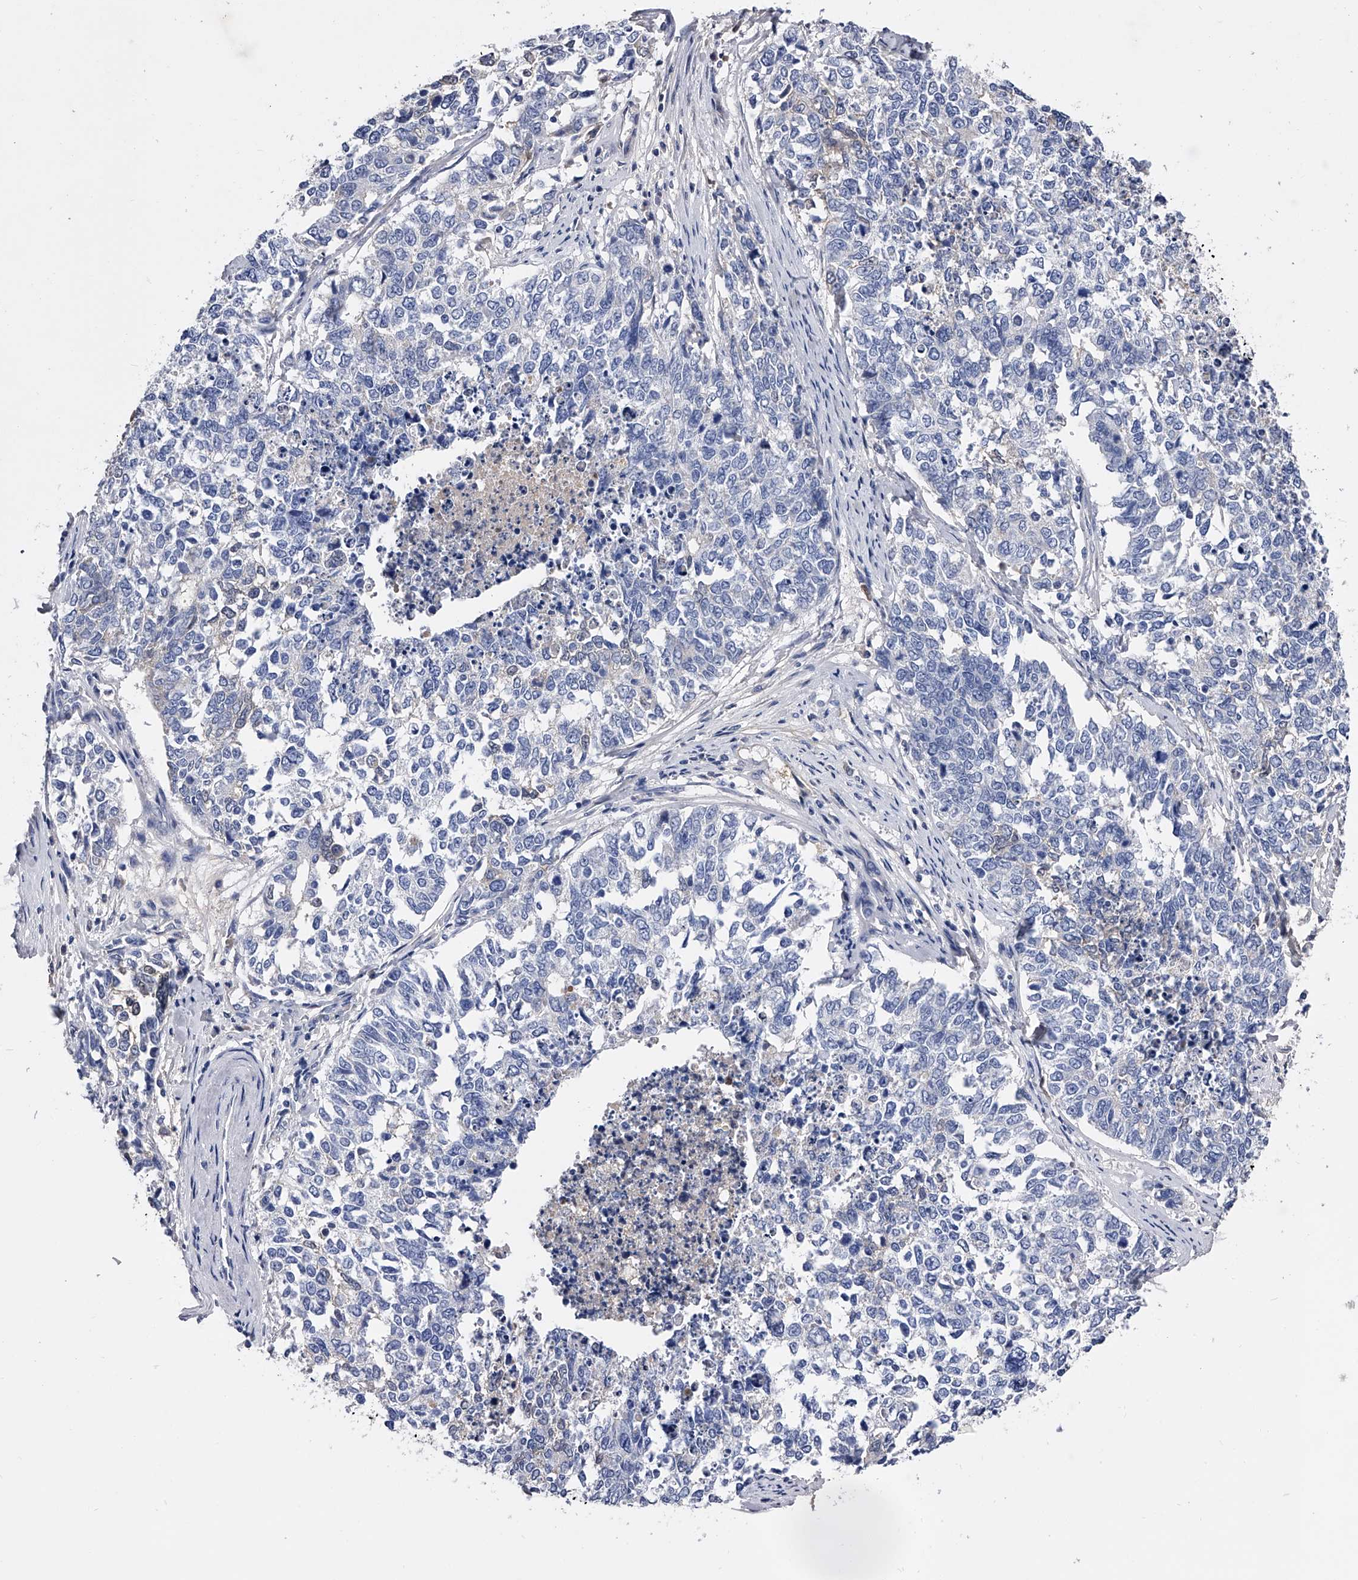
{"staining": {"intensity": "negative", "quantity": "none", "location": "none"}, "tissue": "cervical cancer", "cell_type": "Tumor cells", "image_type": "cancer", "snomed": [{"axis": "morphology", "description": "Squamous cell carcinoma, NOS"}, {"axis": "topography", "description": "Cervix"}], "caption": "Image shows no protein positivity in tumor cells of cervical cancer (squamous cell carcinoma) tissue.", "gene": "EFCAB7", "patient": {"sex": "female", "age": 63}}